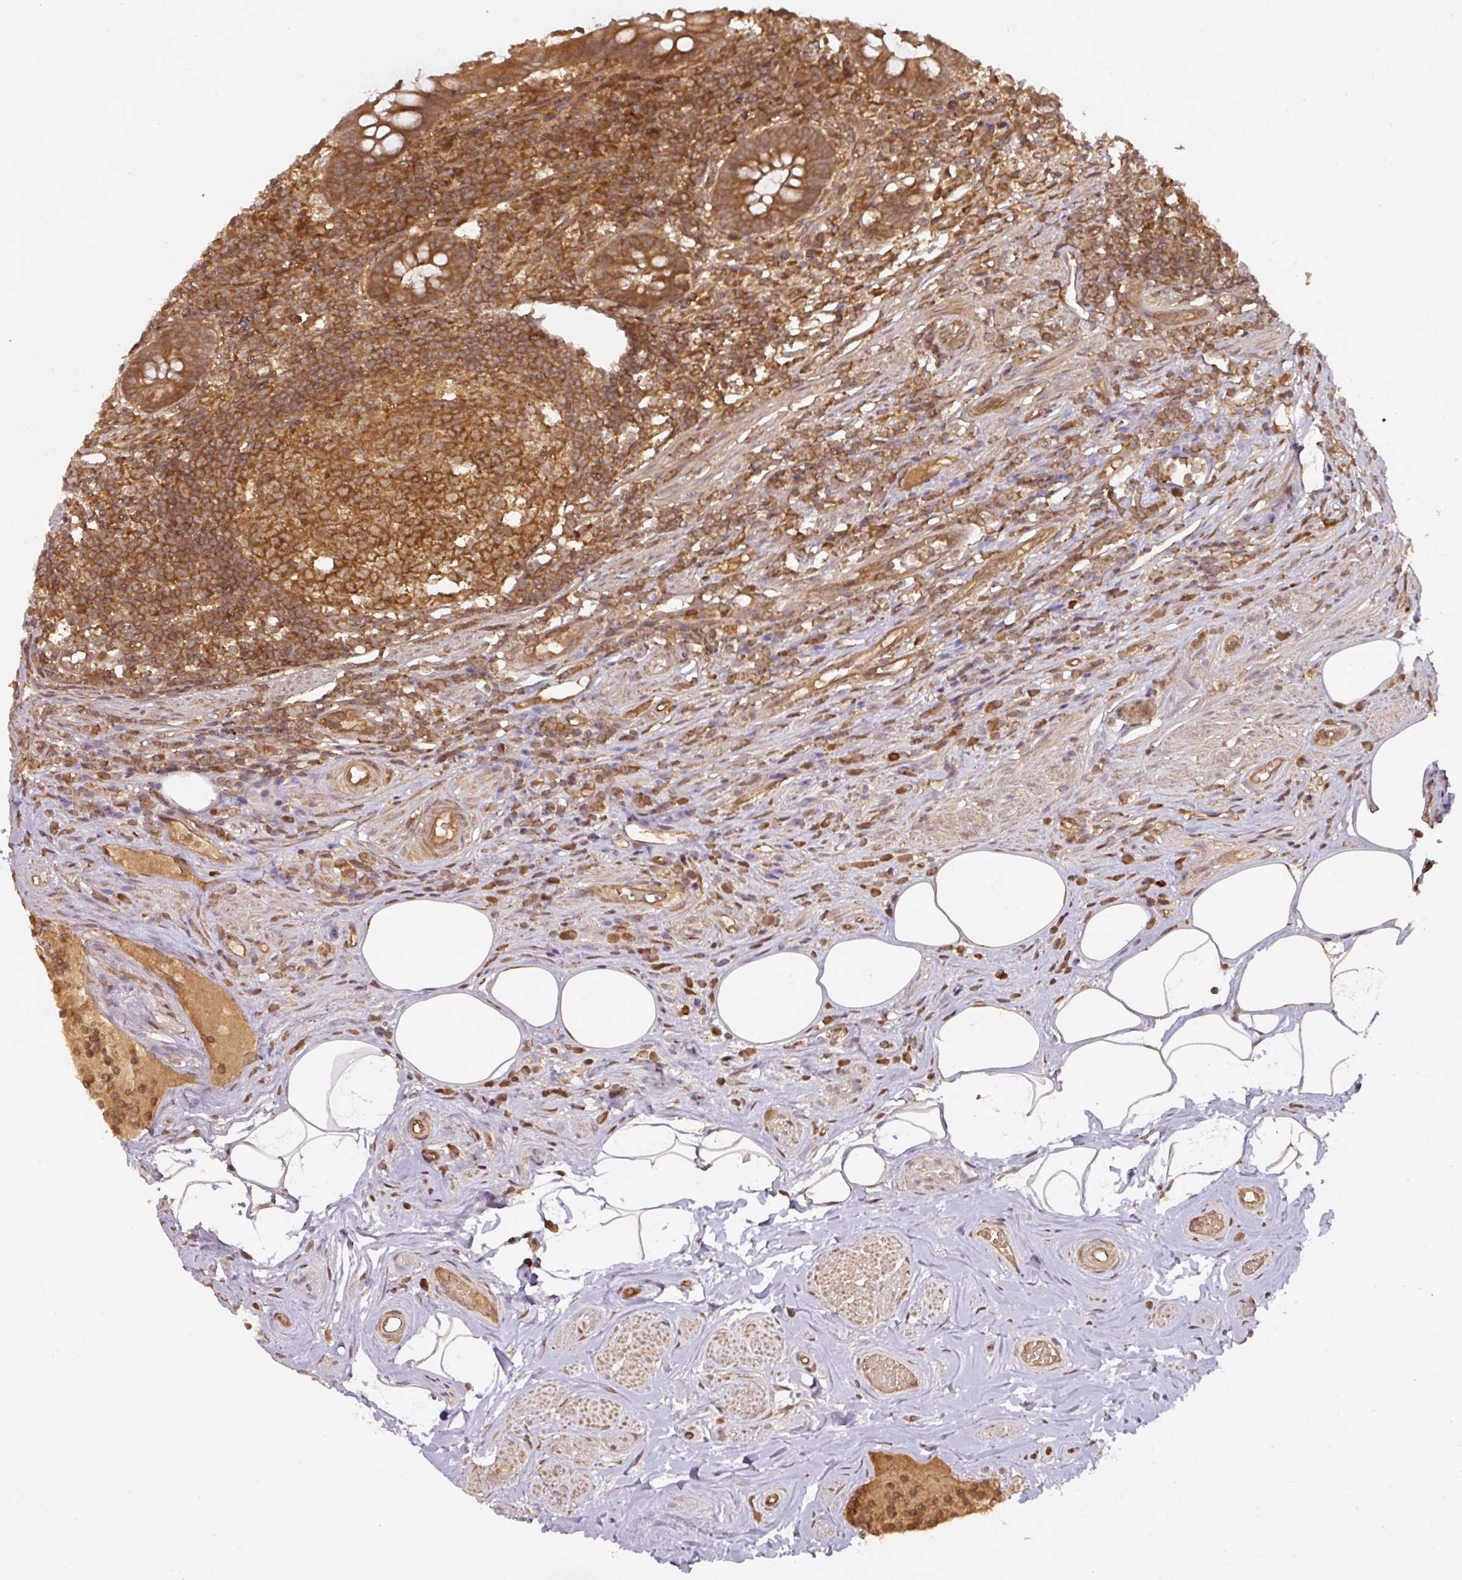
{"staining": {"intensity": "strong", "quantity": ">75%", "location": "cytoplasmic/membranous"}, "tissue": "appendix", "cell_type": "Glandular cells", "image_type": "normal", "snomed": [{"axis": "morphology", "description": "Normal tissue, NOS"}, {"axis": "topography", "description": "Appendix"}], "caption": "IHC (DAB (3,3'-diaminobenzidine)) staining of benign human appendix displays strong cytoplasmic/membranous protein positivity in approximately >75% of glandular cells.", "gene": "EIF4EBP2", "patient": {"sex": "female", "age": 56}}